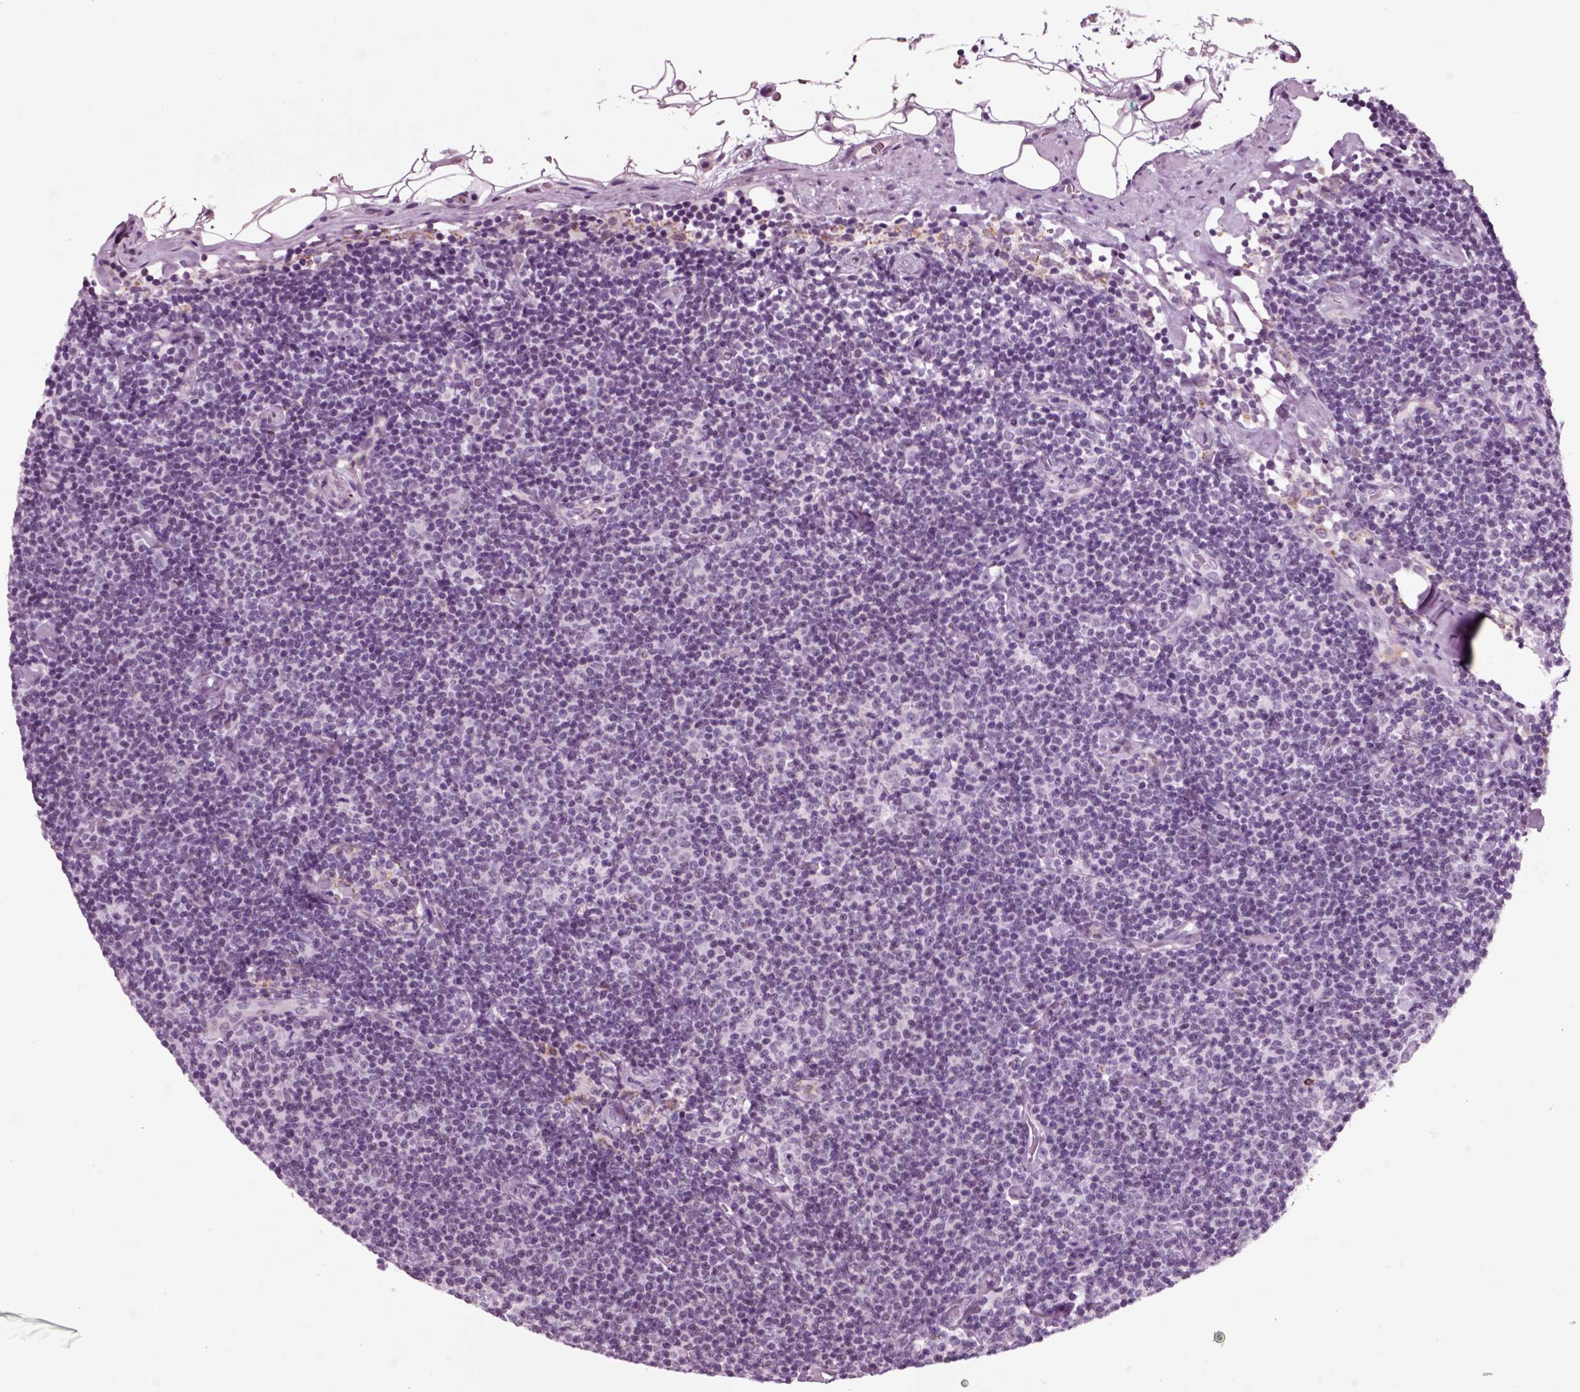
{"staining": {"intensity": "negative", "quantity": "none", "location": "none"}, "tissue": "lymphoma", "cell_type": "Tumor cells", "image_type": "cancer", "snomed": [{"axis": "morphology", "description": "Malignant lymphoma, non-Hodgkin's type, Low grade"}, {"axis": "topography", "description": "Lymph node"}], "caption": "Histopathology image shows no protein positivity in tumor cells of lymphoma tissue.", "gene": "CHGB", "patient": {"sex": "male", "age": 81}}